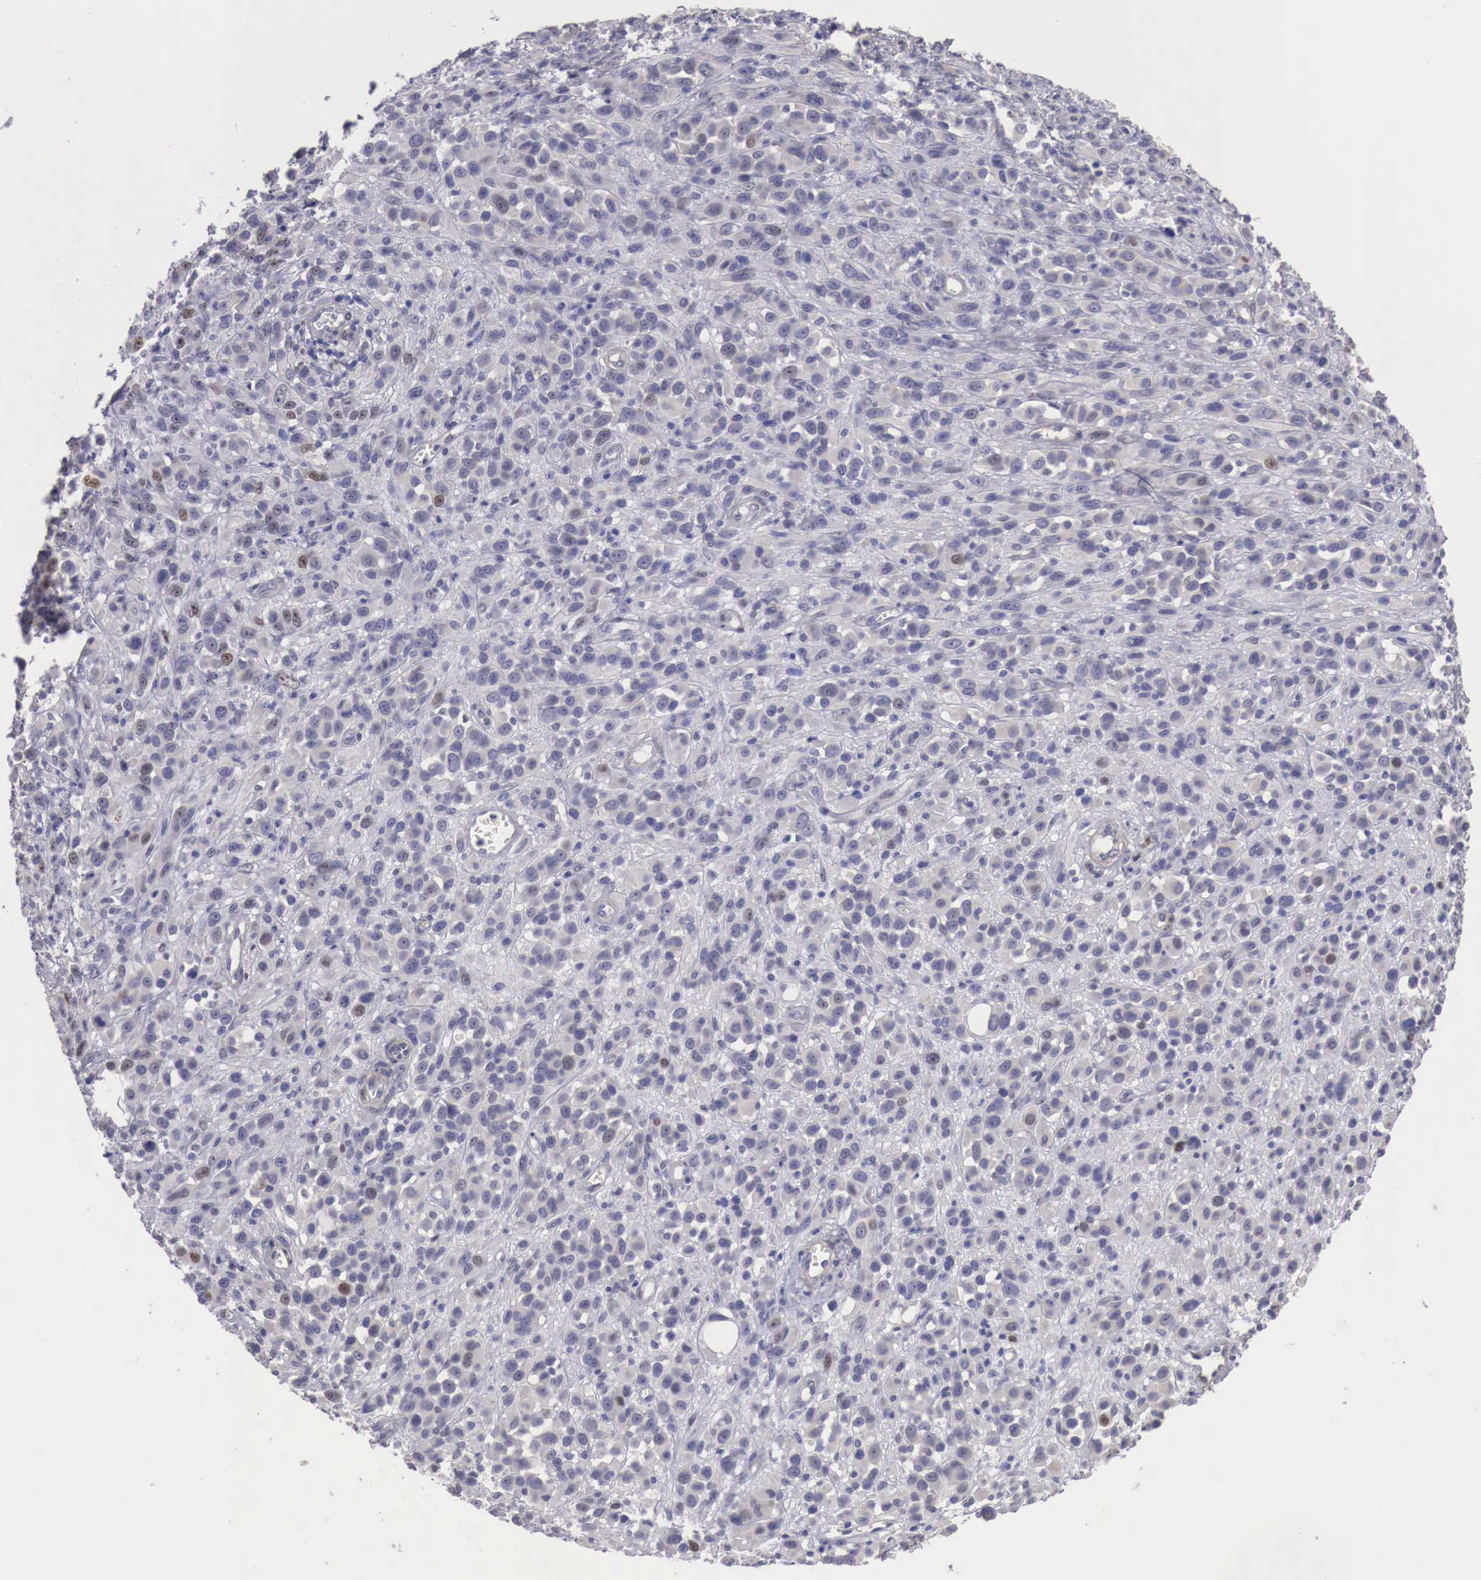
{"staining": {"intensity": "moderate", "quantity": "<25%", "location": "nuclear"}, "tissue": "melanoma", "cell_type": "Tumor cells", "image_type": "cancer", "snomed": [{"axis": "morphology", "description": "Malignant melanoma, NOS"}, {"axis": "topography", "description": "Skin"}], "caption": "Moderate nuclear staining for a protein is appreciated in about <25% of tumor cells of malignant melanoma using immunohistochemistry (IHC).", "gene": "ENOX2", "patient": {"sex": "male", "age": 51}}